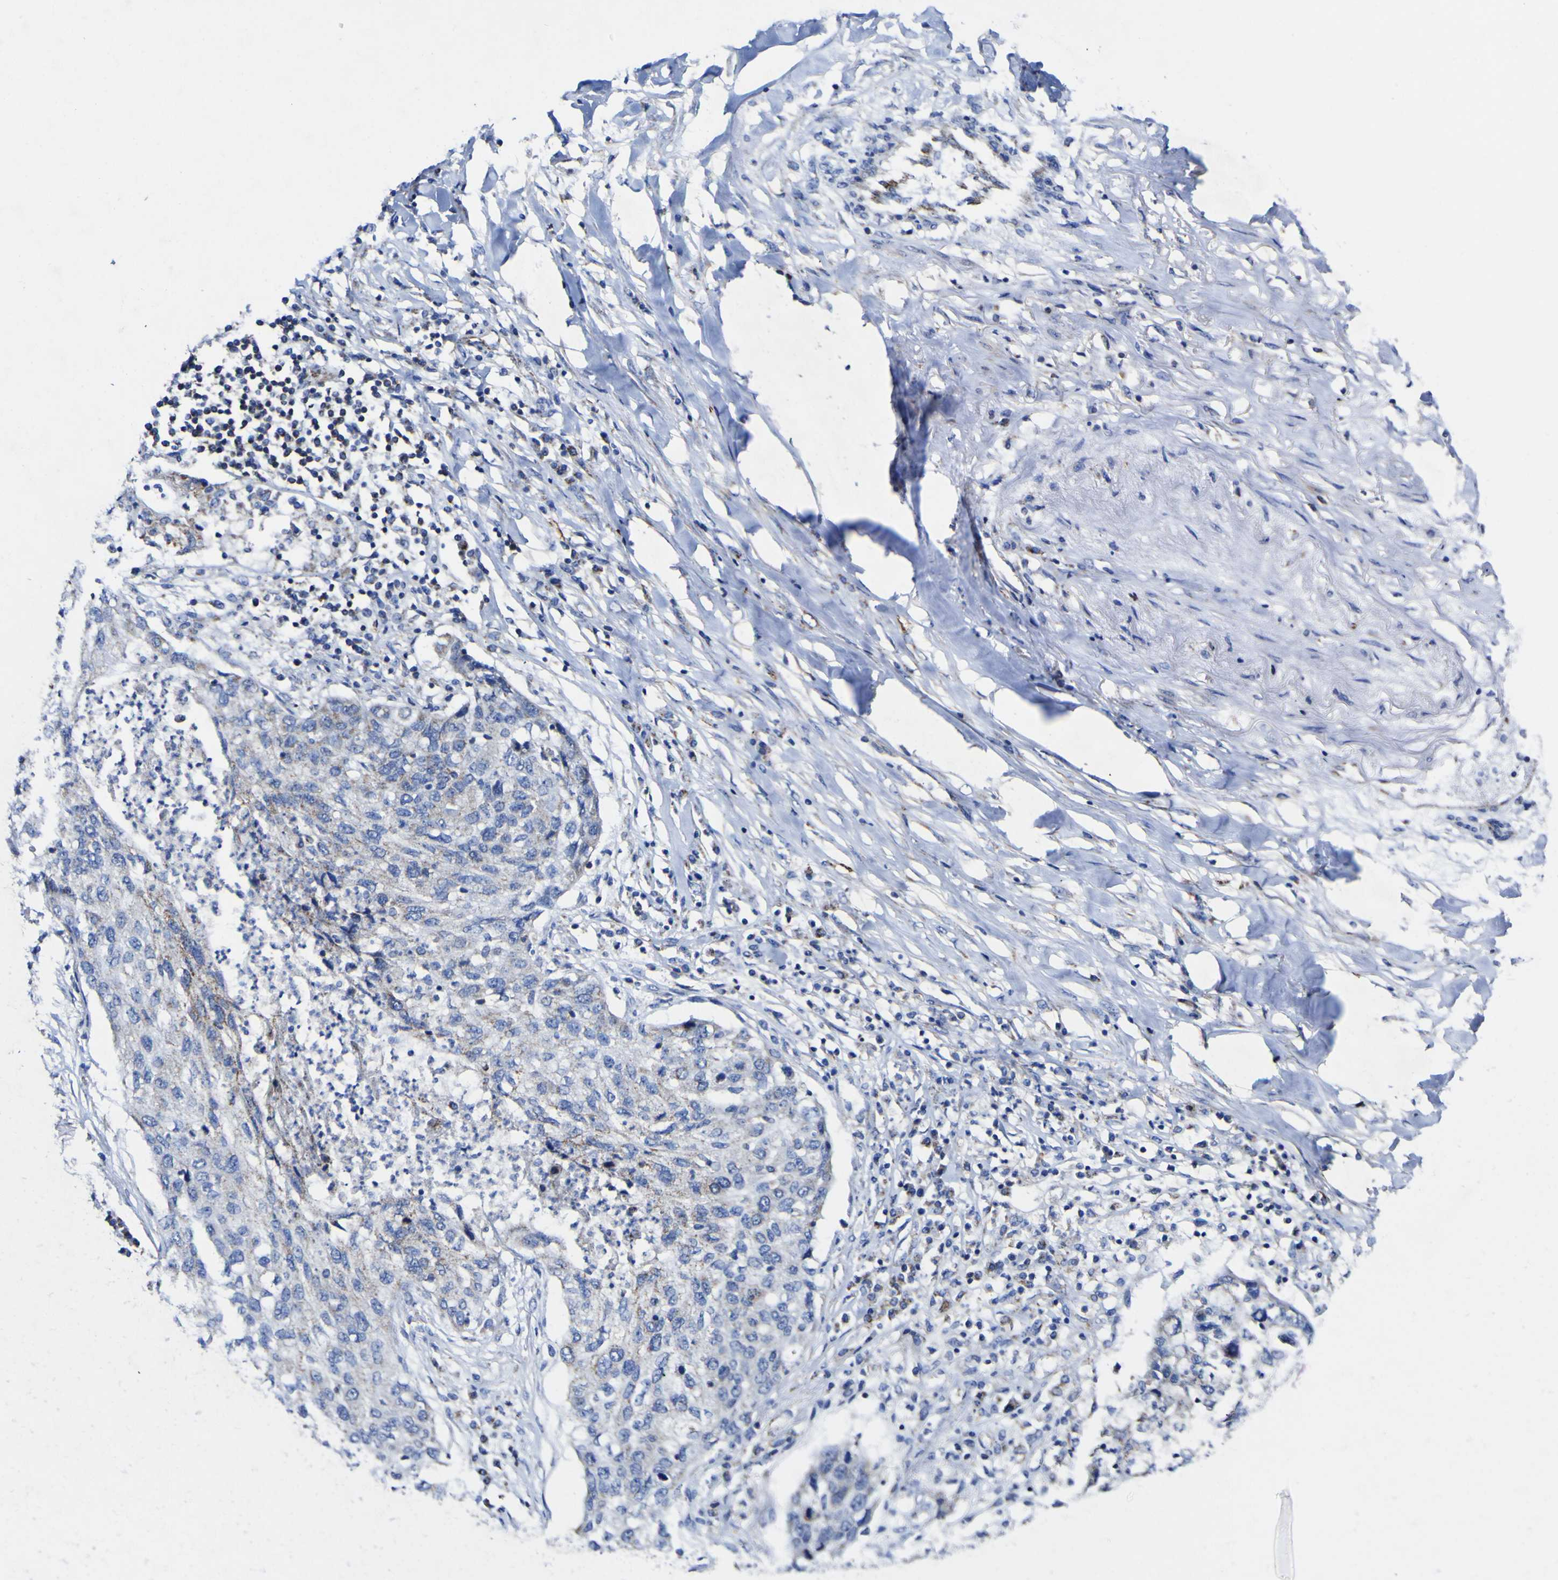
{"staining": {"intensity": "moderate", "quantity": "25%-75%", "location": "cytoplasmic/membranous"}, "tissue": "lung cancer", "cell_type": "Tumor cells", "image_type": "cancer", "snomed": [{"axis": "morphology", "description": "Squamous cell carcinoma, NOS"}, {"axis": "topography", "description": "Lung"}], "caption": "Protein expression analysis of human lung cancer reveals moderate cytoplasmic/membranous staining in approximately 25%-75% of tumor cells.", "gene": "CCDC90B", "patient": {"sex": "female", "age": 63}}